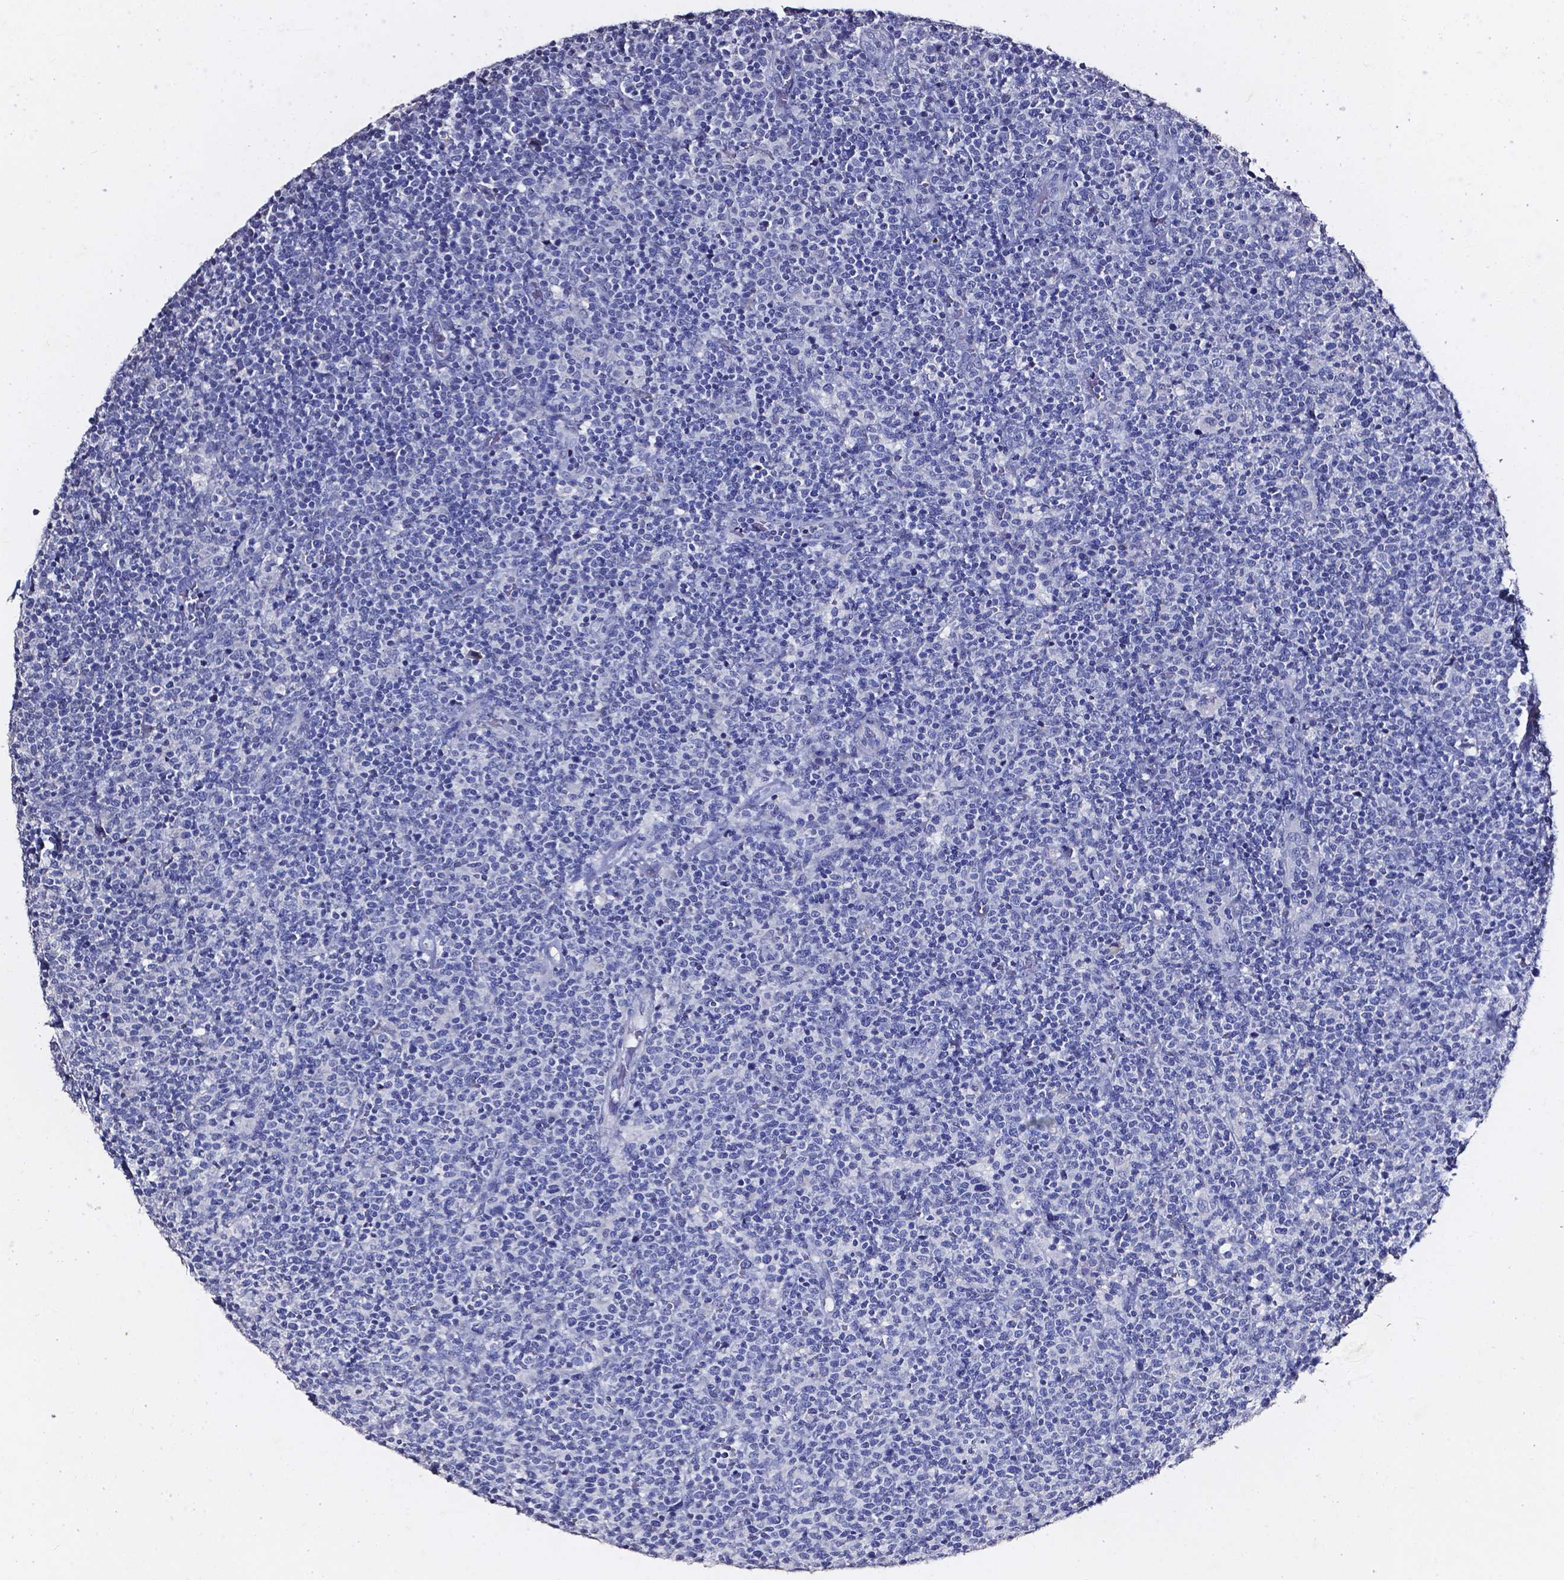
{"staining": {"intensity": "negative", "quantity": "none", "location": "none"}, "tissue": "lymphoma", "cell_type": "Tumor cells", "image_type": "cancer", "snomed": [{"axis": "morphology", "description": "Malignant lymphoma, non-Hodgkin's type, High grade"}, {"axis": "topography", "description": "Lymph node"}], "caption": "IHC histopathology image of human lymphoma stained for a protein (brown), which shows no expression in tumor cells. Brightfield microscopy of immunohistochemistry (IHC) stained with DAB (3,3'-diaminobenzidine) (brown) and hematoxylin (blue), captured at high magnification.", "gene": "AKR1B10", "patient": {"sex": "male", "age": 61}}